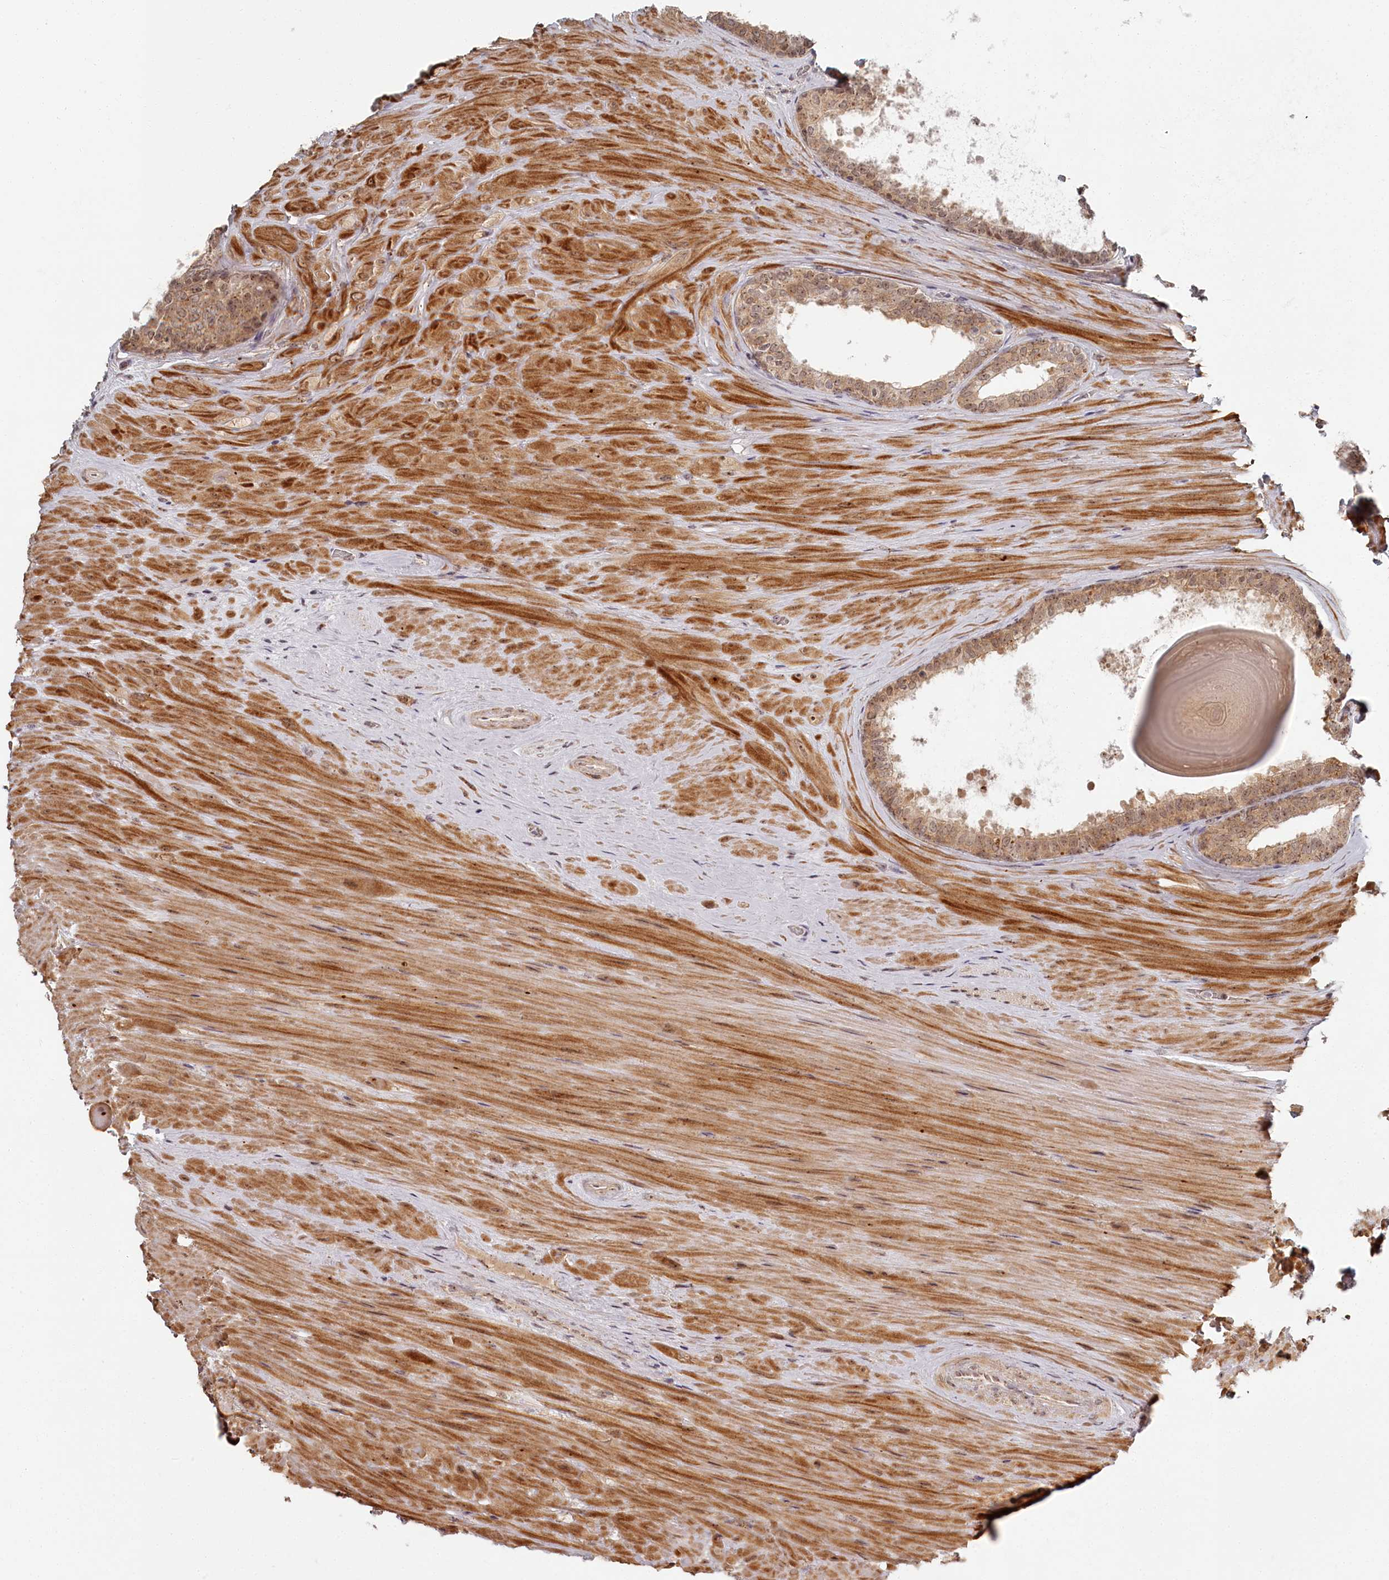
{"staining": {"intensity": "weak", "quantity": ">75%", "location": "cytoplasmic/membranous,nuclear"}, "tissue": "prostate cancer", "cell_type": "Tumor cells", "image_type": "cancer", "snomed": [{"axis": "morphology", "description": "Adenocarcinoma, High grade"}, {"axis": "topography", "description": "Prostate"}], "caption": "Immunohistochemistry (IHC) (DAB (3,3'-diaminobenzidine)) staining of human adenocarcinoma (high-grade) (prostate) demonstrates weak cytoplasmic/membranous and nuclear protein positivity in approximately >75% of tumor cells.", "gene": "EXOSC1", "patient": {"sex": "male", "age": 65}}